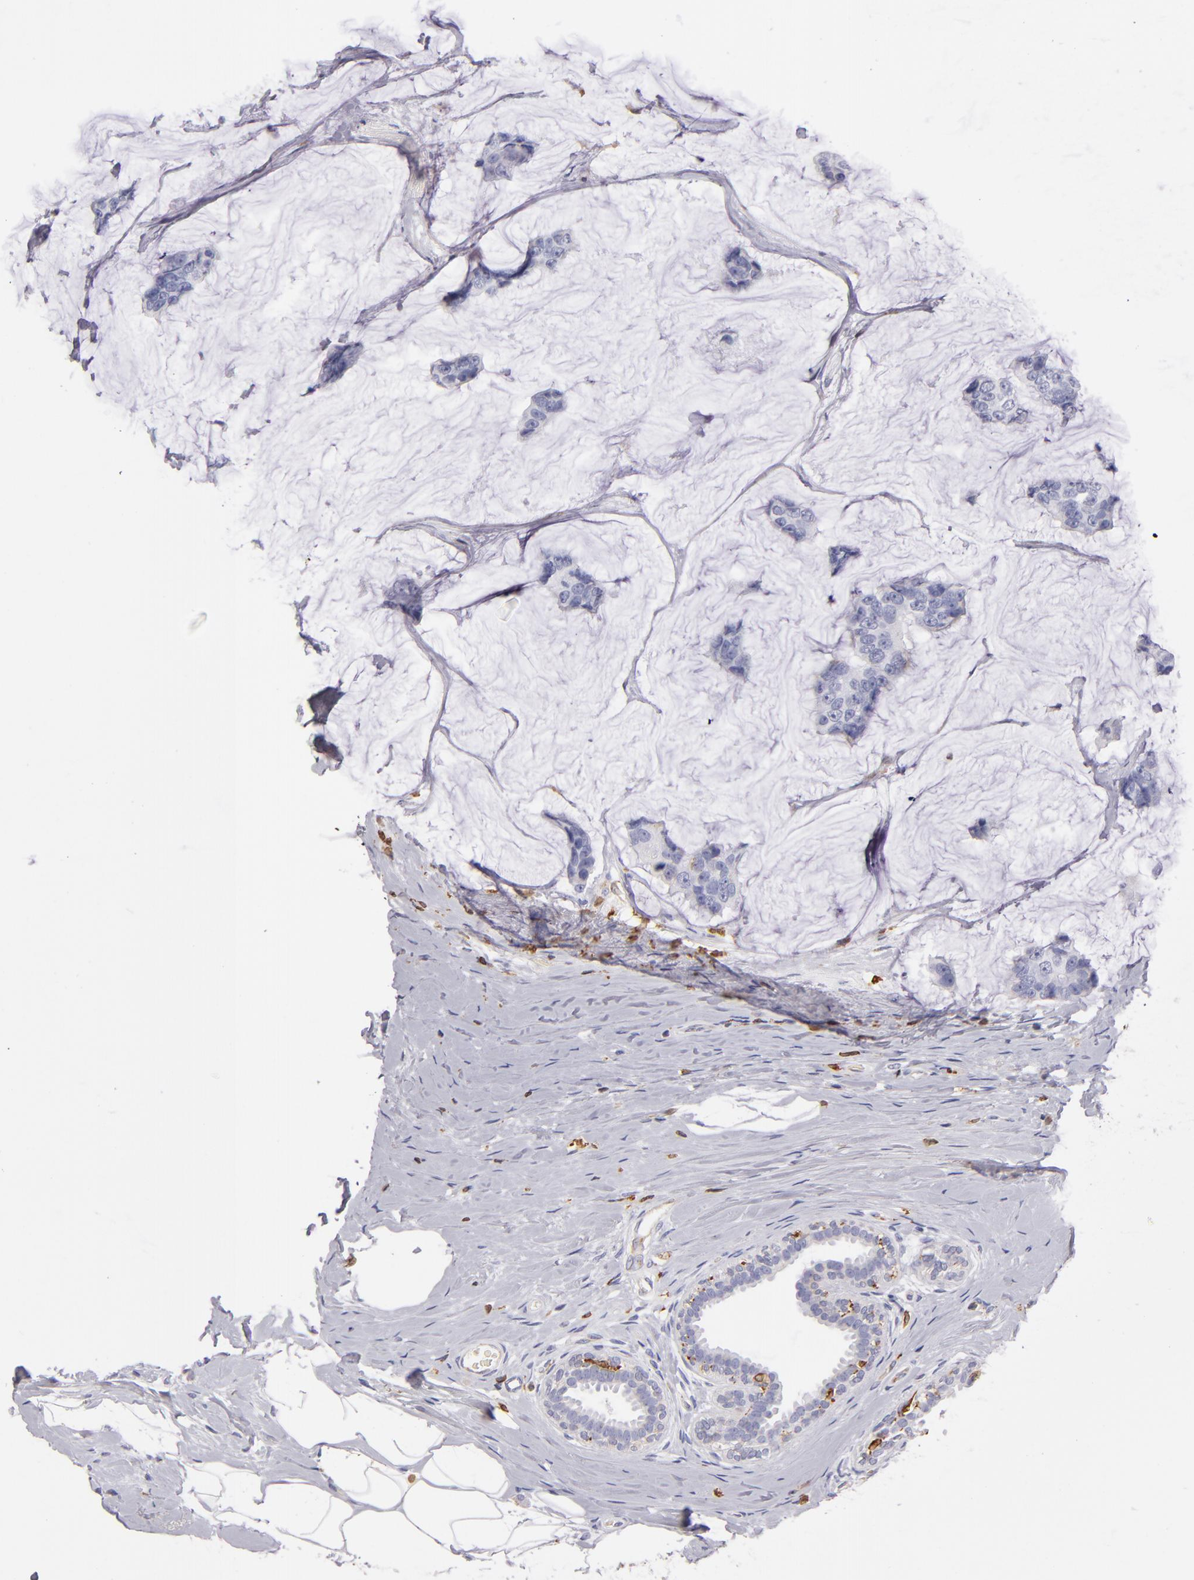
{"staining": {"intensity": "moderate", "quantity": "25%-75%", "location": "cytoplasmic/membranous"}, "tissue": "breast cancer", "cell_type": "Tumor cells", "image_type": "cancer", "snomed": [{"axis": "morphology", "description": "Normal tissue, NOS"}, {"axis": "morphology", "description": "Duct carcinoma"}, {"axis": "topography", "description": "Breast"}], "caption": "An IHC histopathology image of neoplastic tissue is shown. Protein staining in brown labels moderate cytoplasmic/membranous positivity in breast intraductal carcinoma within tumor cells.", "gene": "CD74", "patient": {"sex": "female", "age": 50}}